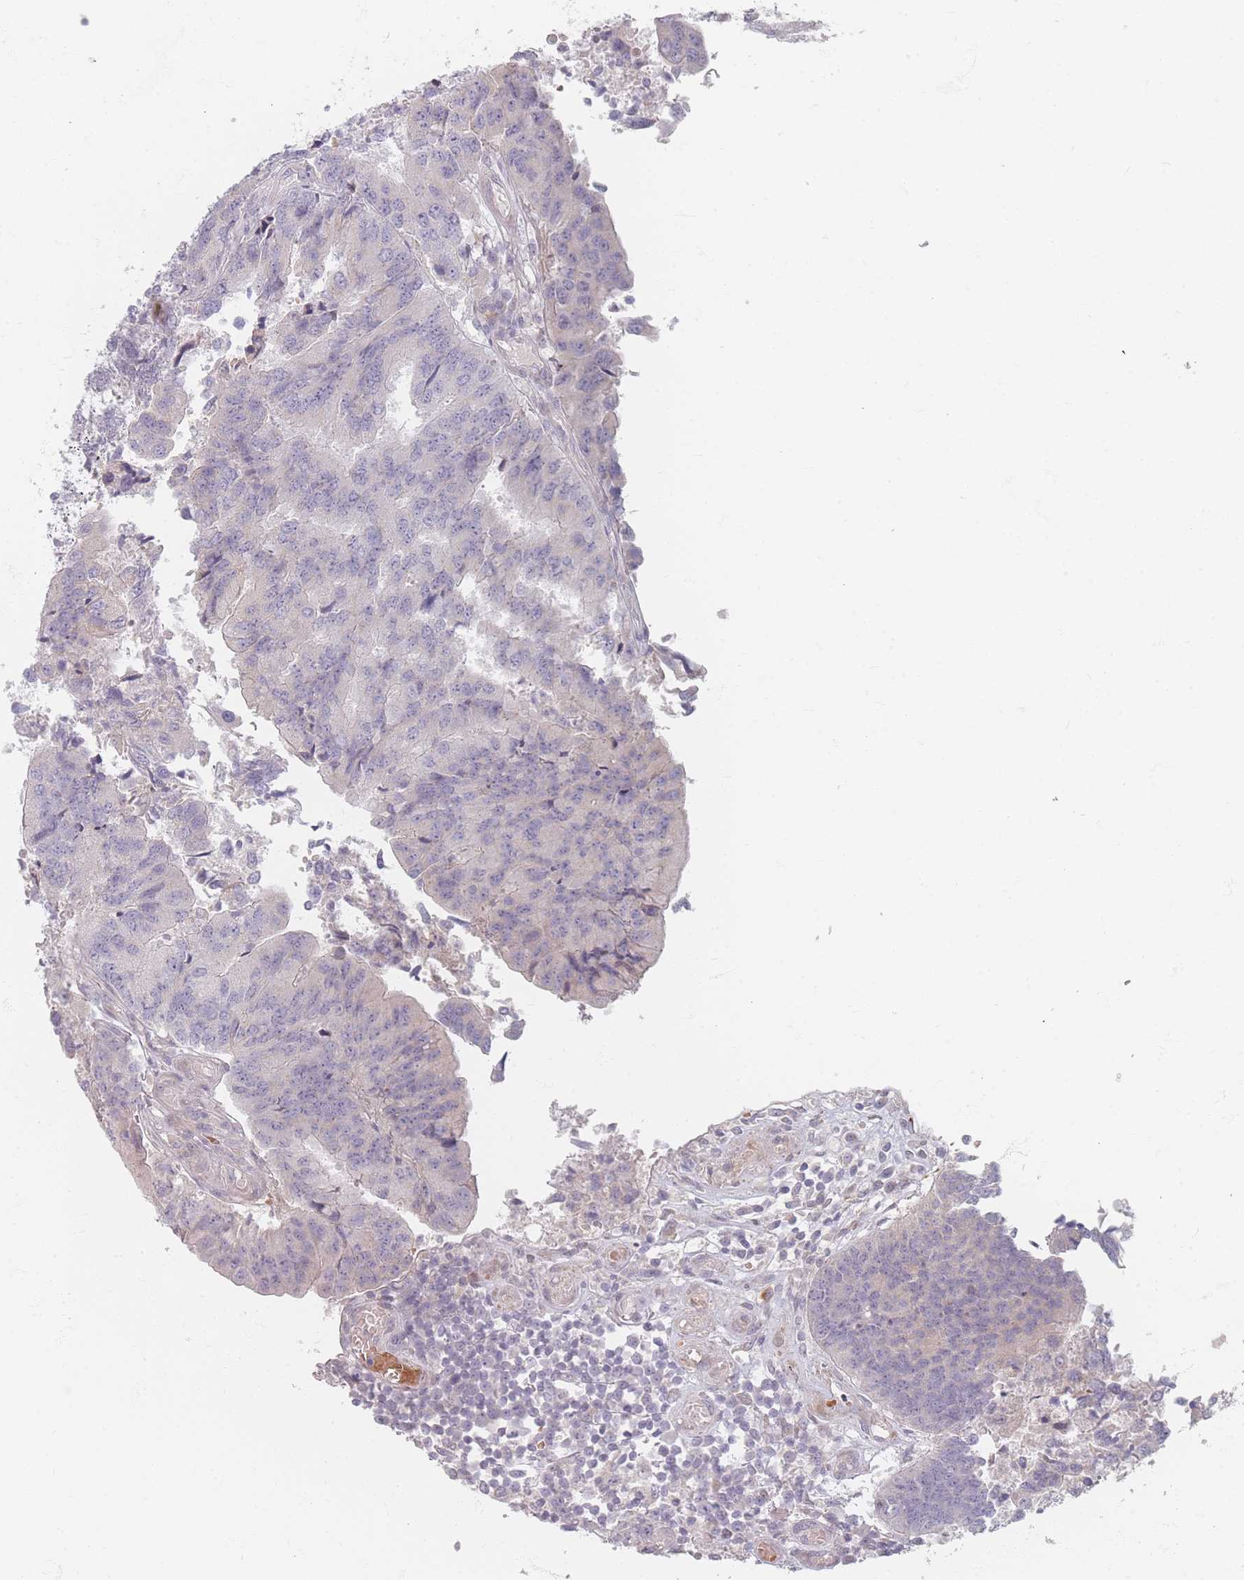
{"staining": {"intensity": "negative", "quantity": "none", "location": "none"}, "tissue": "colorectal cancer", "cell_type": "Tumor cells", "image_type": "cancer", "snomed": [{"axis": "morphology", "description": "Adenocarcinoma, NOS"}, {"axis": "topography", "description": "Colon"}], "caption": "A photomicrograph of colorectal cancer (adenocarcinoma) stained for a protein demonstrates no brown staining in tumor cells.", "gene": "TMOD1", "patient": {"sex": "female", "age": 67}}